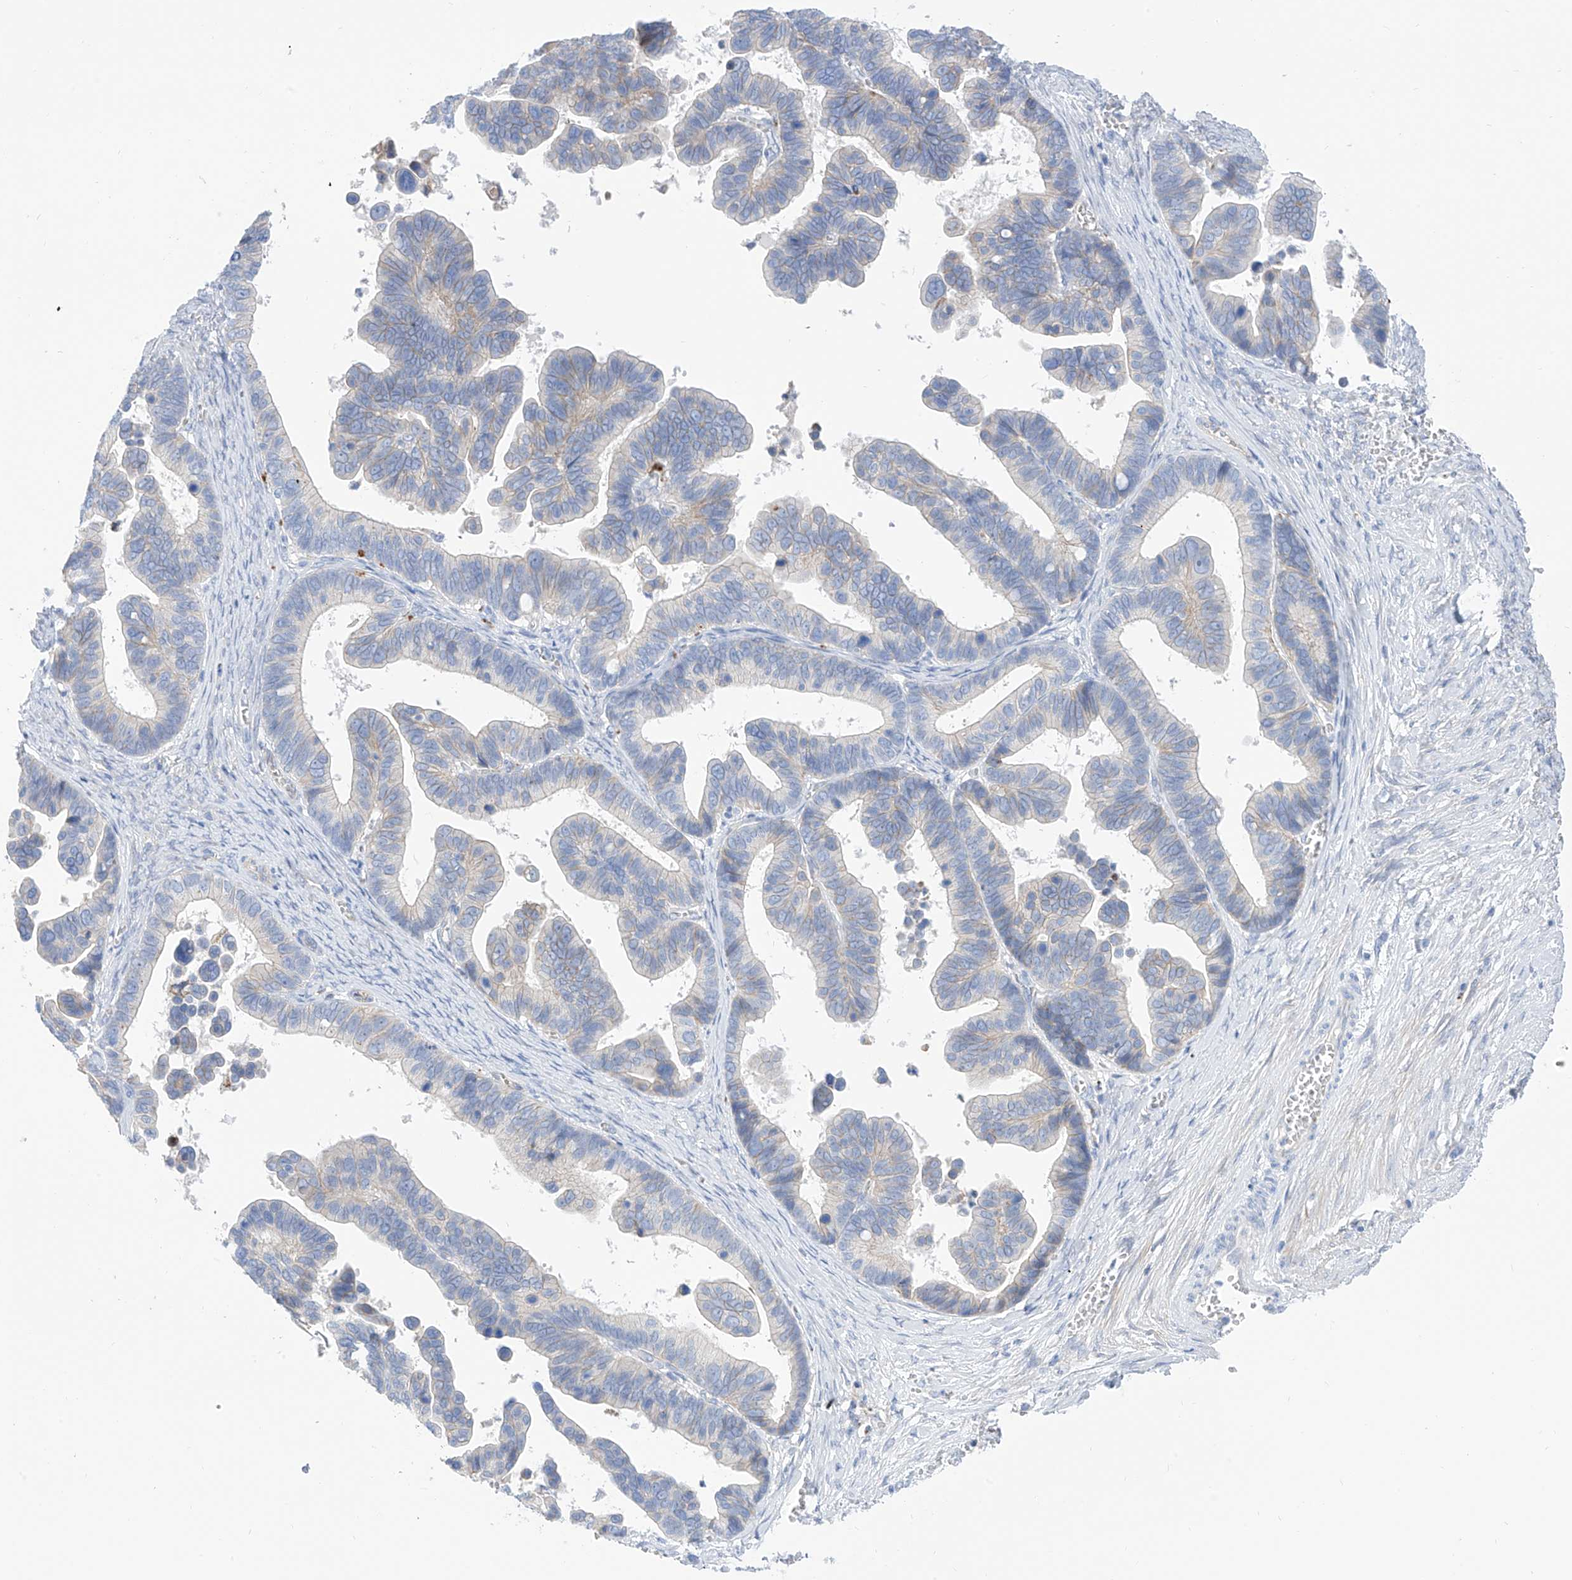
{"staining": {"intensity": "moderate", "quantity": "25%-75%", "location": "cytoplasmic/membranous"}, "tissue": "ovarian cancer", "cell_type": "Tumor cells", "image_type": "cancer", "snomed": [{"axis": "morphology", "description": "Cystadenocarcinoma, serous, NOS"}, {"axis": "topography", "description": "Ovary"}], "caption": "The image shows a brown stain indicating the presence of a protein in the cytoplasmic/membranous of tumor cells in serous cystadenocarcinoma (ovarian).", "gene": "ITGA9", "patient": {"sex": "female", "age": 56}}